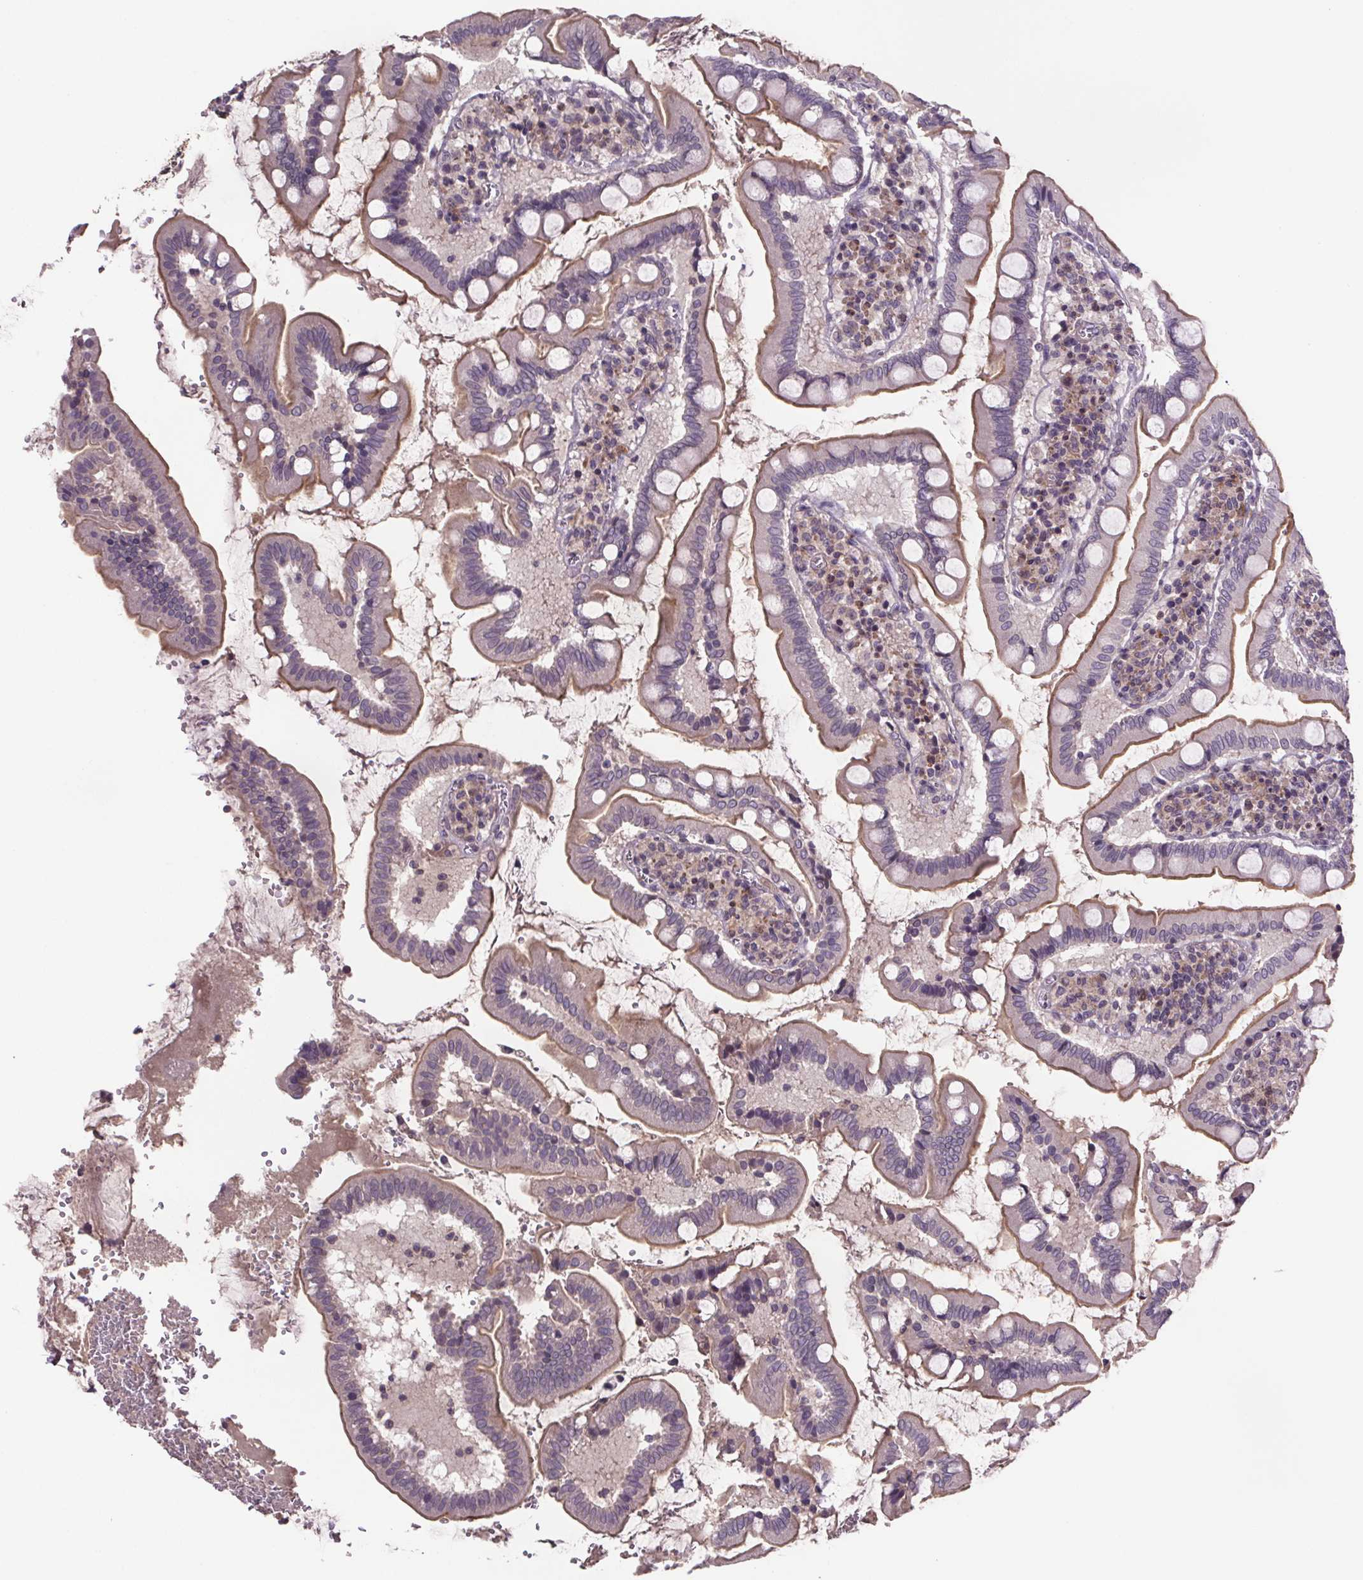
{"staining": {"intensity": "weak", "quantity": ">75%", "location": "cytoplasmic/membranous"}, "tissue": "small intestine", "cell_type": "Glandular cells", "image_type": "normal", "snomed": [{"axis": "morphology", "description": "Normal tissue, NOS"}, {"axis": "topography", "description": "Small intestine"}], "caption": "High-power microscopy captured an IHC photomicrograph of benign small intestine, revealing weak cytoplasmic/membranous staining in approximately >75% of glandular cells.", "gene": "CLN3", "patient": {"sex": "female", "age": 56}}